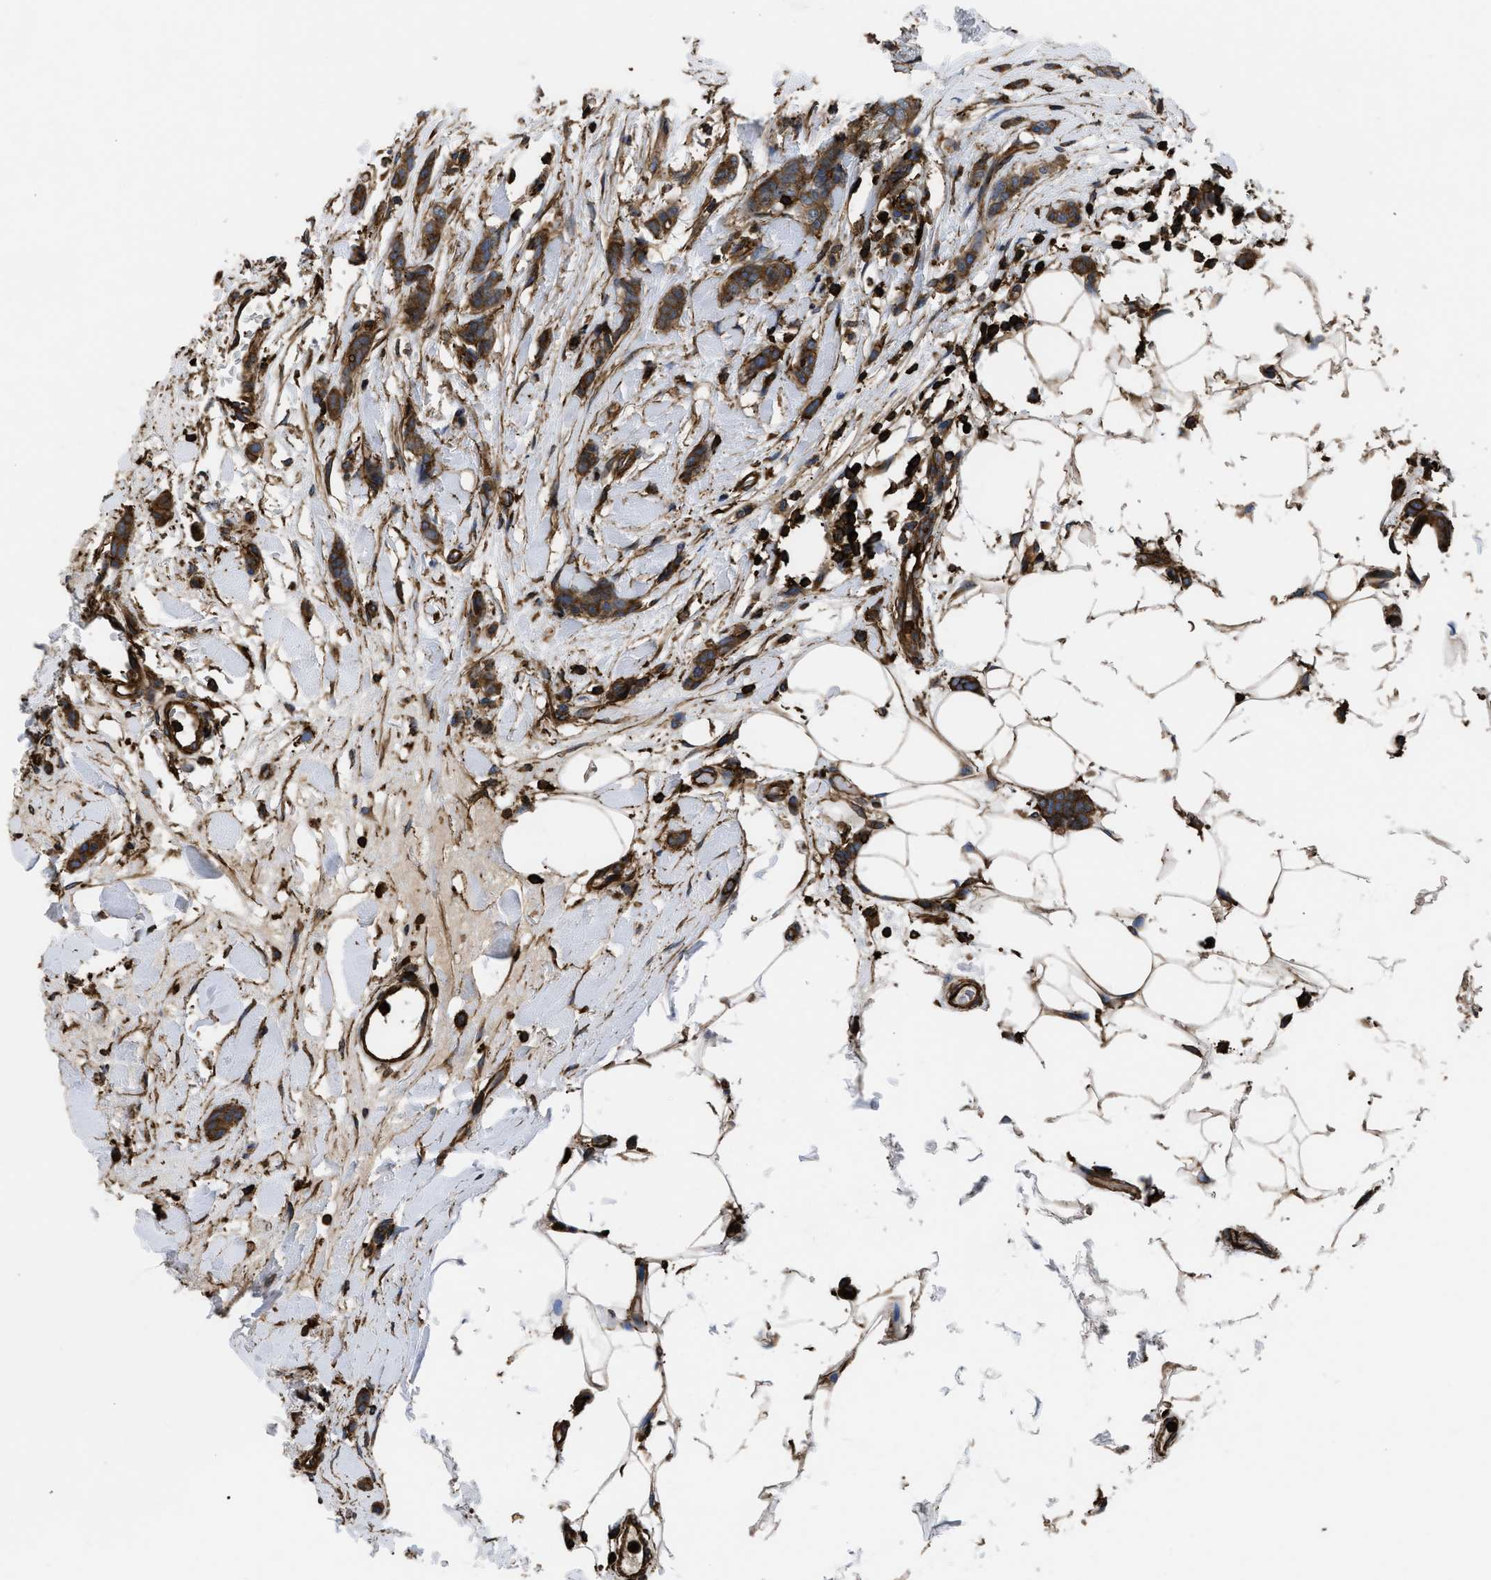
{"staining": {"intensity": "moderate", "quantity": ">75%", "location": "cytoplasmic/membranous"}, "tissue": "breast cancer", "cell_type": "Tumor cells", "image_type": "cancer", "snomed": [{"axis": "morphology", "description": "Lobular carcinoma"}, {"axis": "topography", "description": "Skin"}, {"axis": "topography", "description": "Breast"}], "caption": "Breast cancer stained with immunohistochemistry displays moderate cytoplasmic/membranous staining in approximately >75% of tumor cells.", "gene": "SCUBE2", "patient": {"sex": "female", "age": 46}}